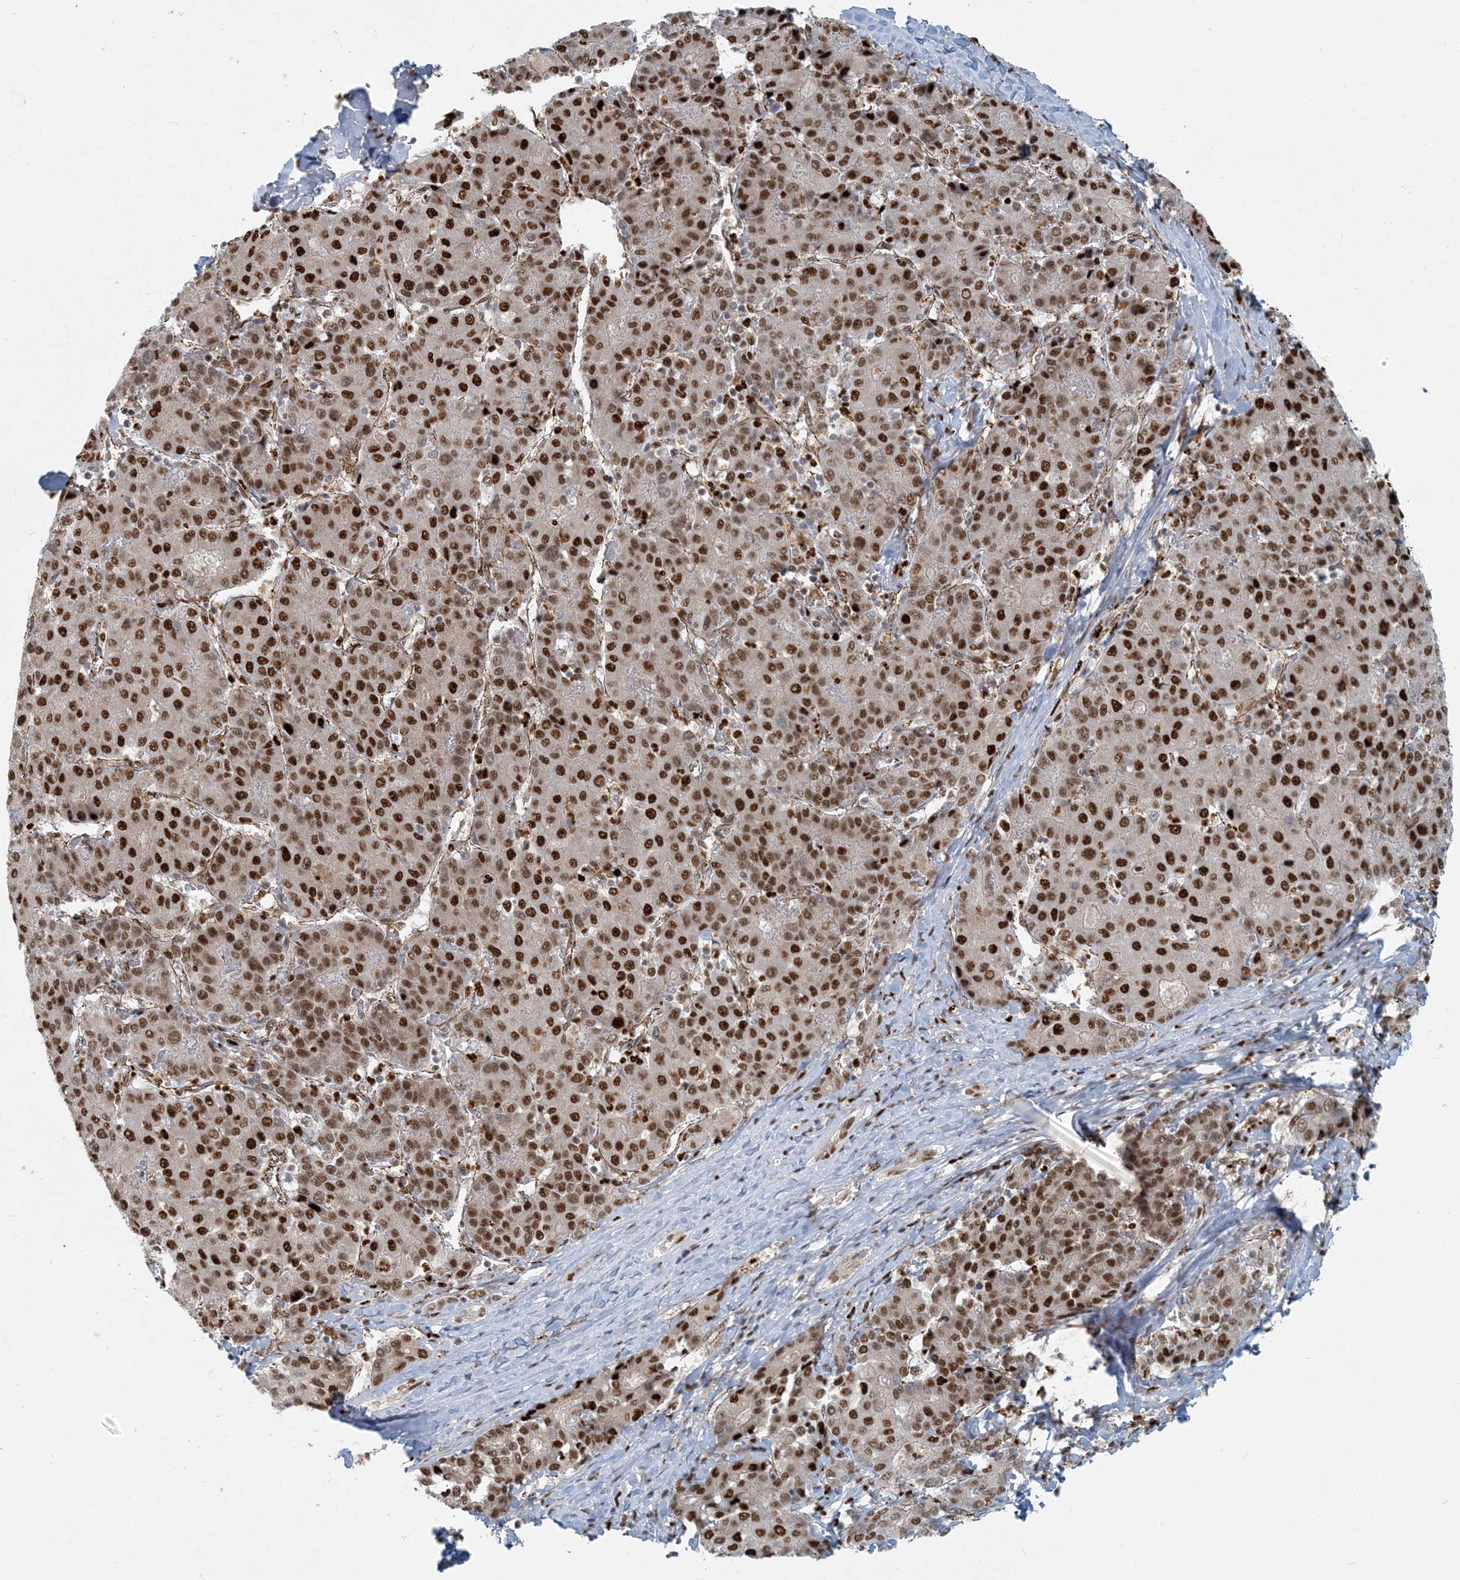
{"staining": {"intensity": "strong", "quantity": ">75%", "location": "nuclear"}, "tissue": "liver cancer", "cell_type": "Tumor cells", "image_type": "cancer", "snomed": [{"axis": "morphology", "description": "Carcinoma, Hepatocellular, NOS"}, {"axis": "topography", "description": "Liver"}], "caption": "Immunohistochemistry (IHC) of liver cancer exhibits high levels of strong nuclear positivity in about >75% of tumor cells. The staining was performed using DAB (3,3'-diaminobenzidine) to visualize the protein expression in brown, while the nuclei were stained in blue with hematoxylin (Magnification: 20x).", "gene": "AK9", "patient": {"sex": "male", "age": 65}}